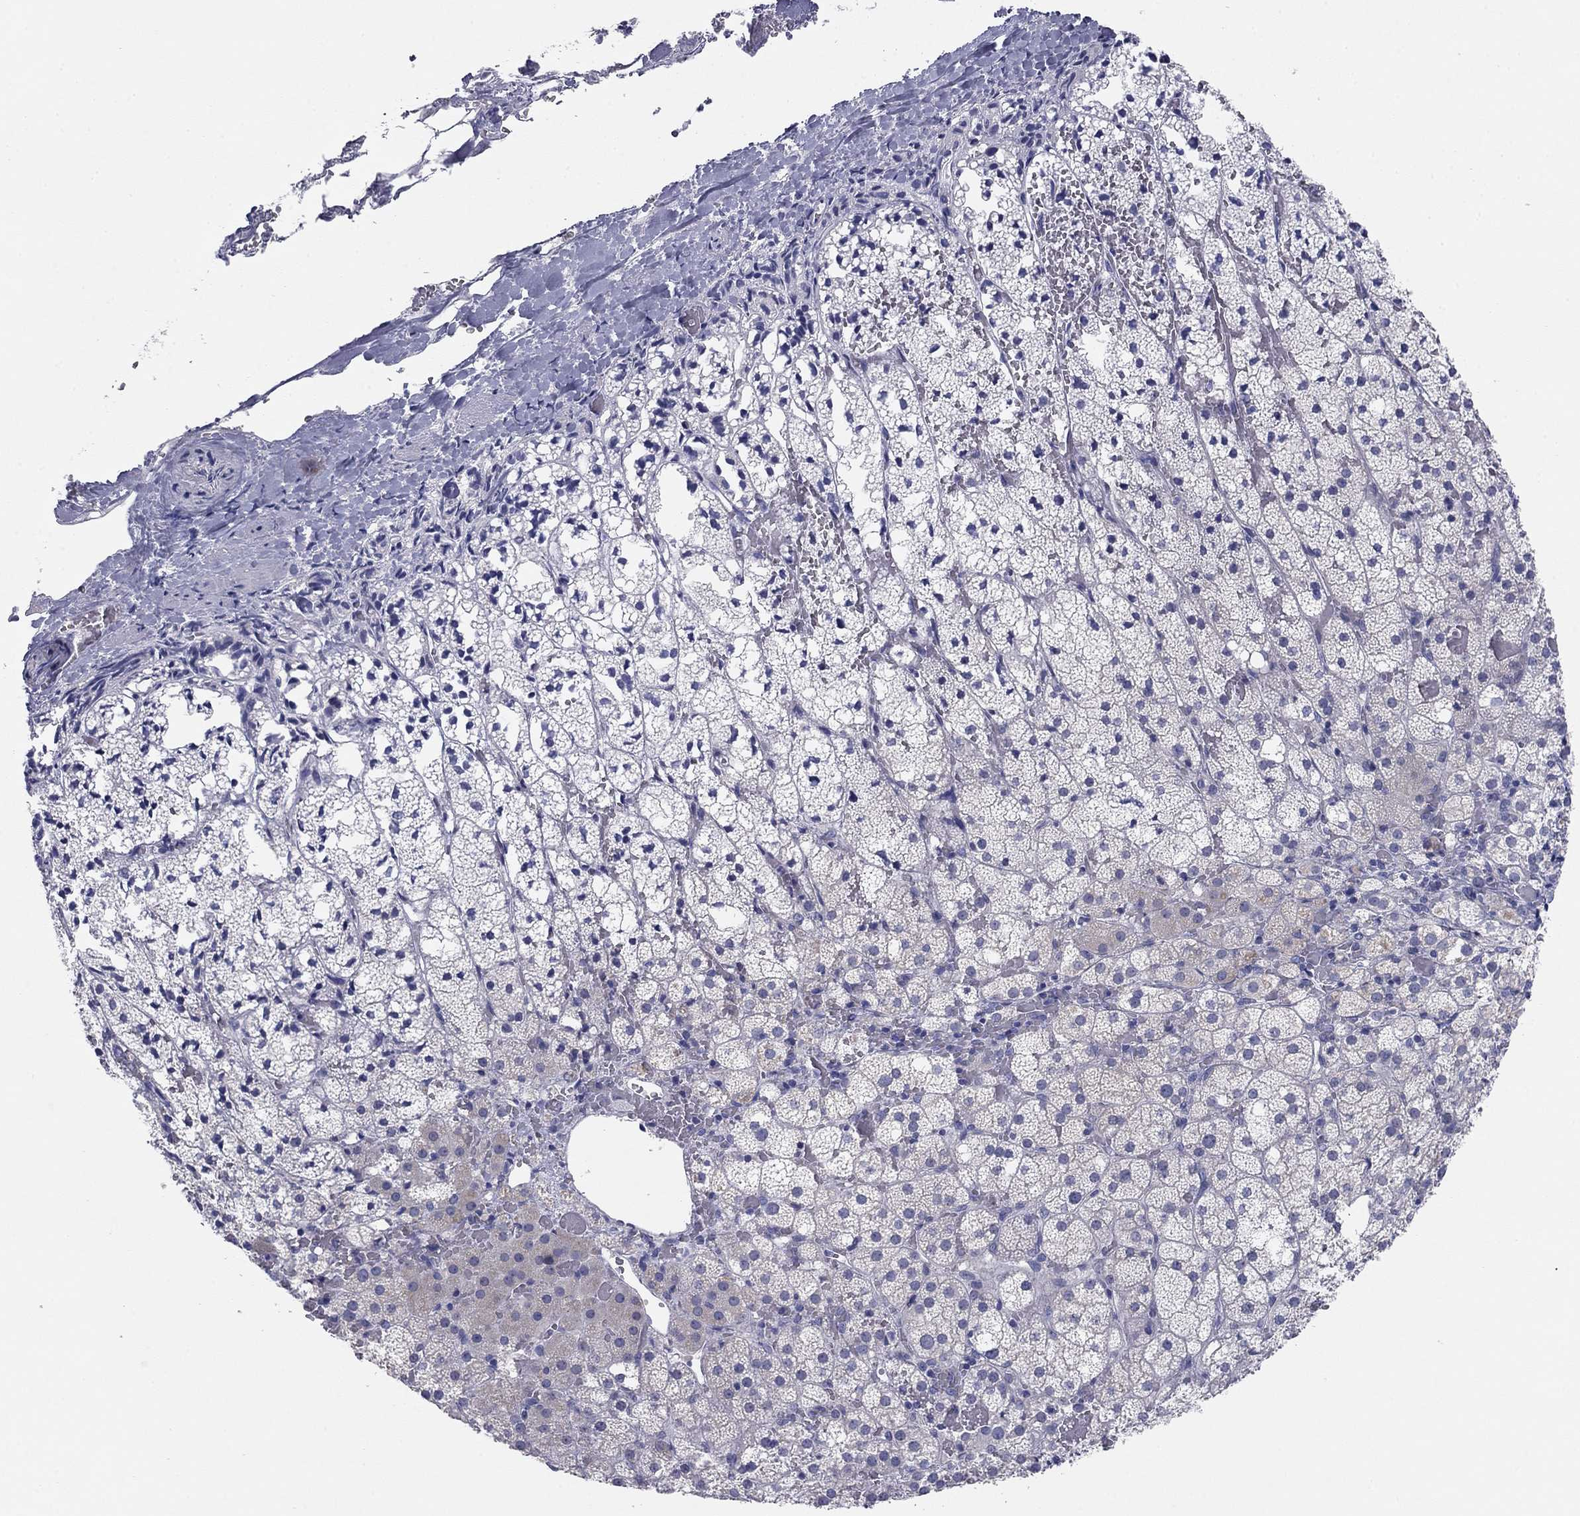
{"staining": {"intensity": "negative", "quantity": "none", "location": "none"}, "tissue": "adrenal gland", "cell_type": "Glandular cells", "image_type": "normal", "snomed": [{"axis": "morphology", "description": "Normal tissue, NOS"}, {"axis": "topography", "description": "Adrenal gland"}], "caption": "Immunohistochemistry of unremarkable adrenal gland reveals no expression in glandular cells.", "gene": "GRK7", "patient": {"sex": "male", "age": 53}}